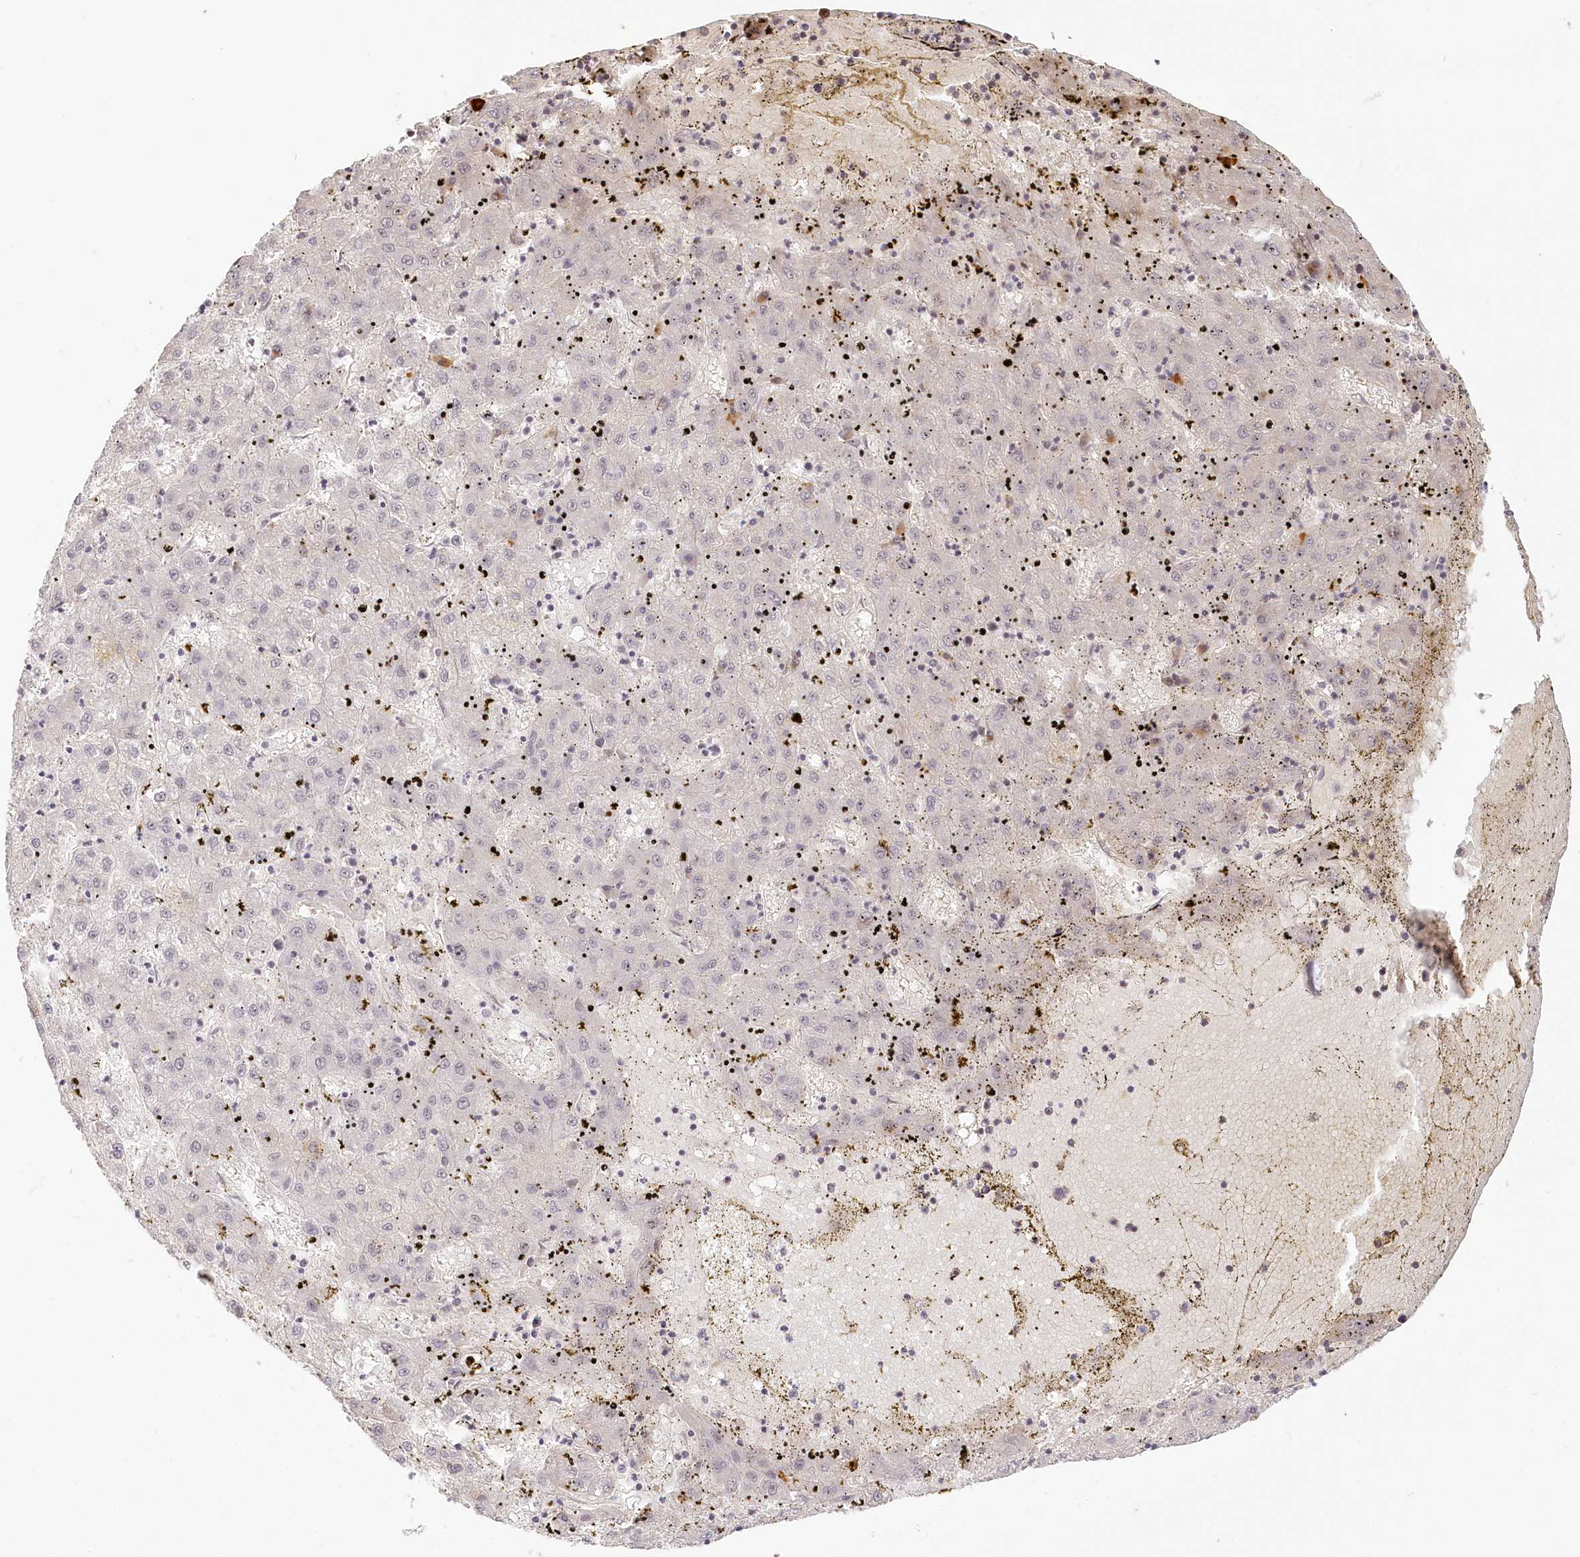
{"staining": {"intensity": "negative", "quantity": "none", "location": "none"}, "tissue": "liver cancer", "cell_type": "Tumor cells", "image_type": "cancer", "snomed": [{"axis": "morphology", "description": "Carcinoma, Hepatocellular, NOS"}, {"axis": "topography", "description": "Liver"}], "caption": "IHC photomicrograph of neoplastic tissue: liver cancer stained with DAB exhibits no significant protein staining in tumor cells. (DAB (3,3'-diaminobenzidine) IHC with hematoxylin counter stain).", "gene": "EXOSC7", "patient": {"sex": "male", "age": 72}}